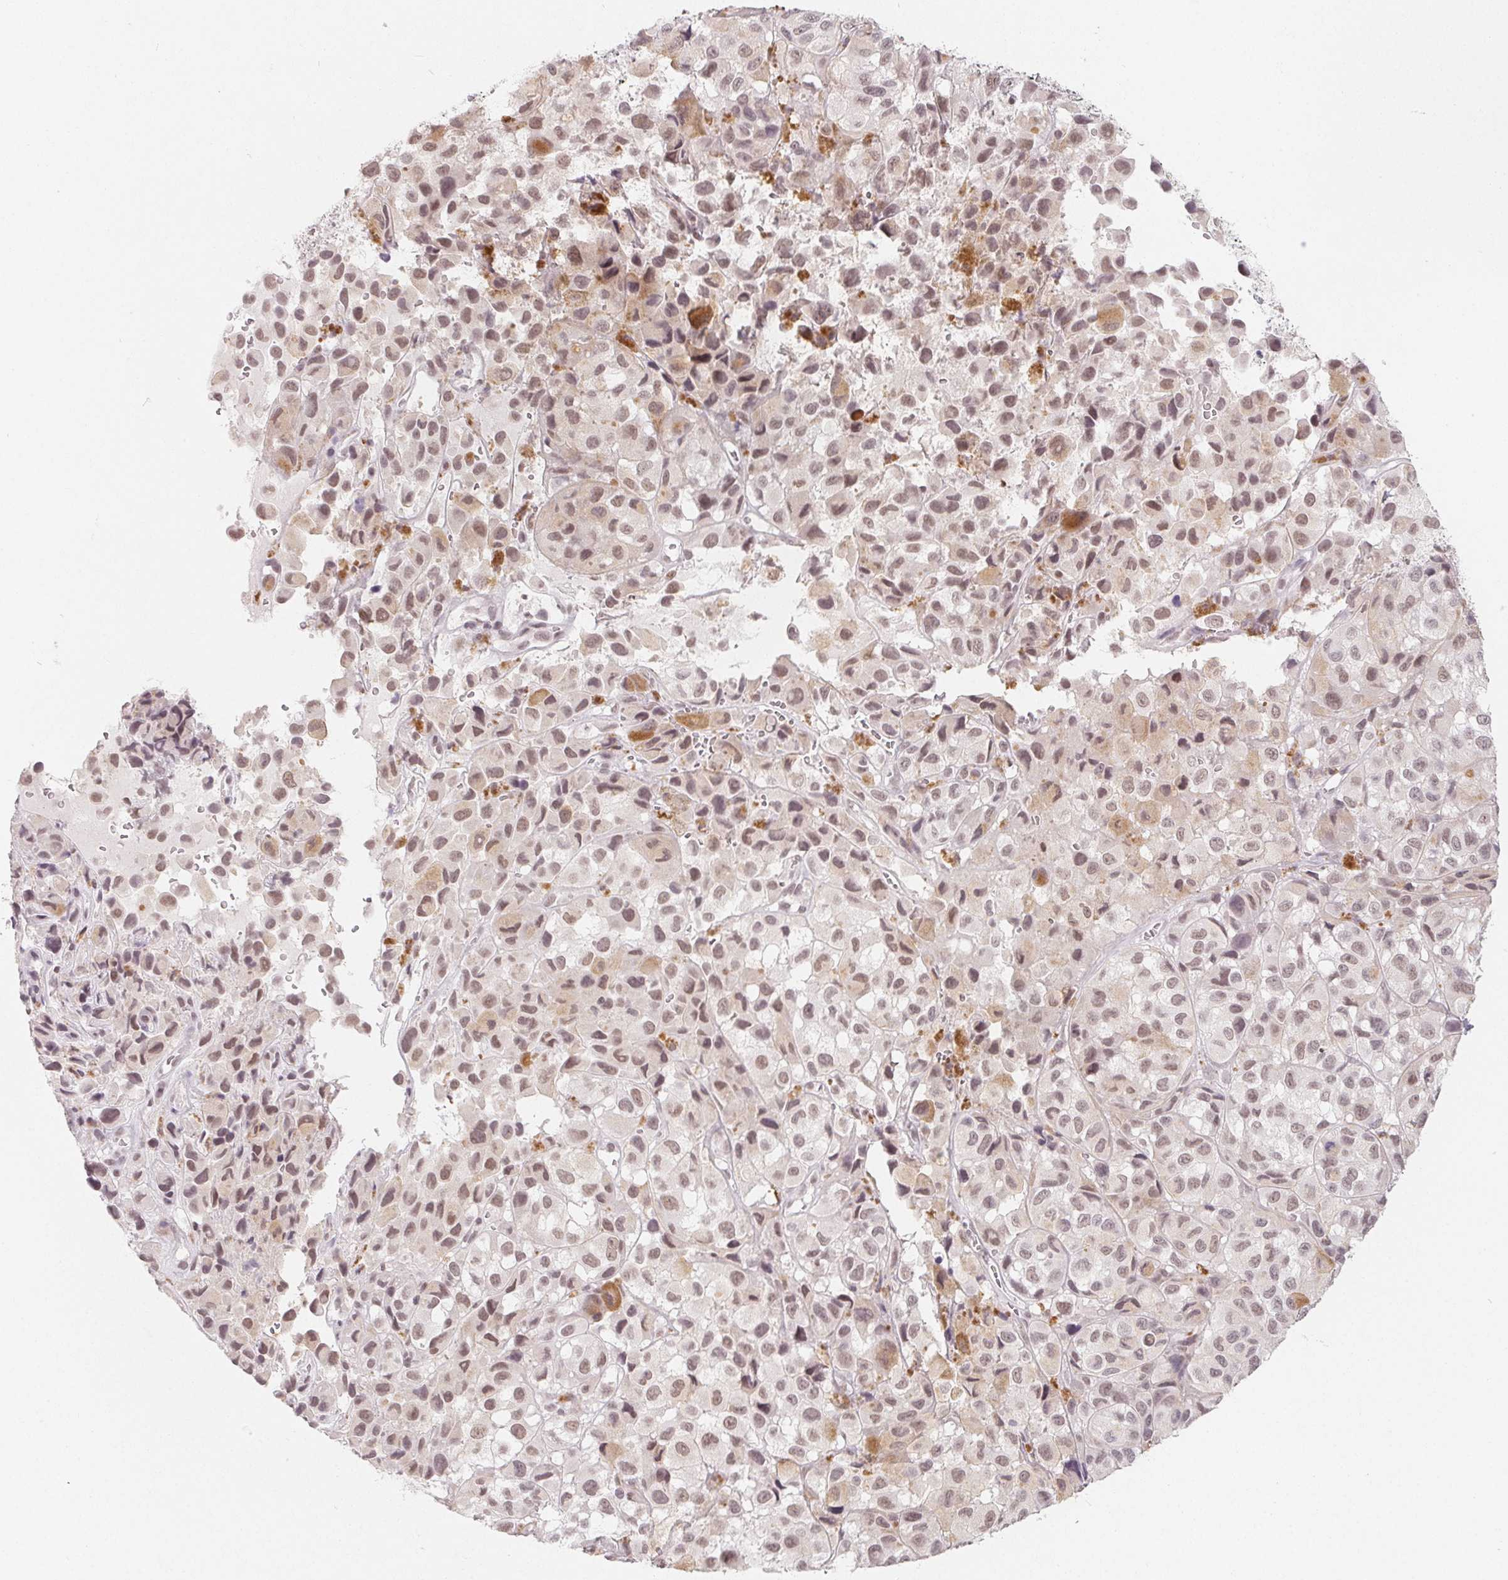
{"staining": {"intensity": "moderate", "quantity": ">75%", "location": "nuclear"}, "tissue": "melanoma", "cell_type": "Tumor cells", "image_type": "cancer", "snomed": [{"axis": "morphology", "description": "Malignant melanoma, NOS"}, {"axis": "topography", "description": "Skin"}], "caption": "Malignant melanoma stained with IHC reveals moderate nuclear positivity in about >75% of tumor cells.", "gene": "NXF3", "patient": {"sex": "male", "age": 93}}